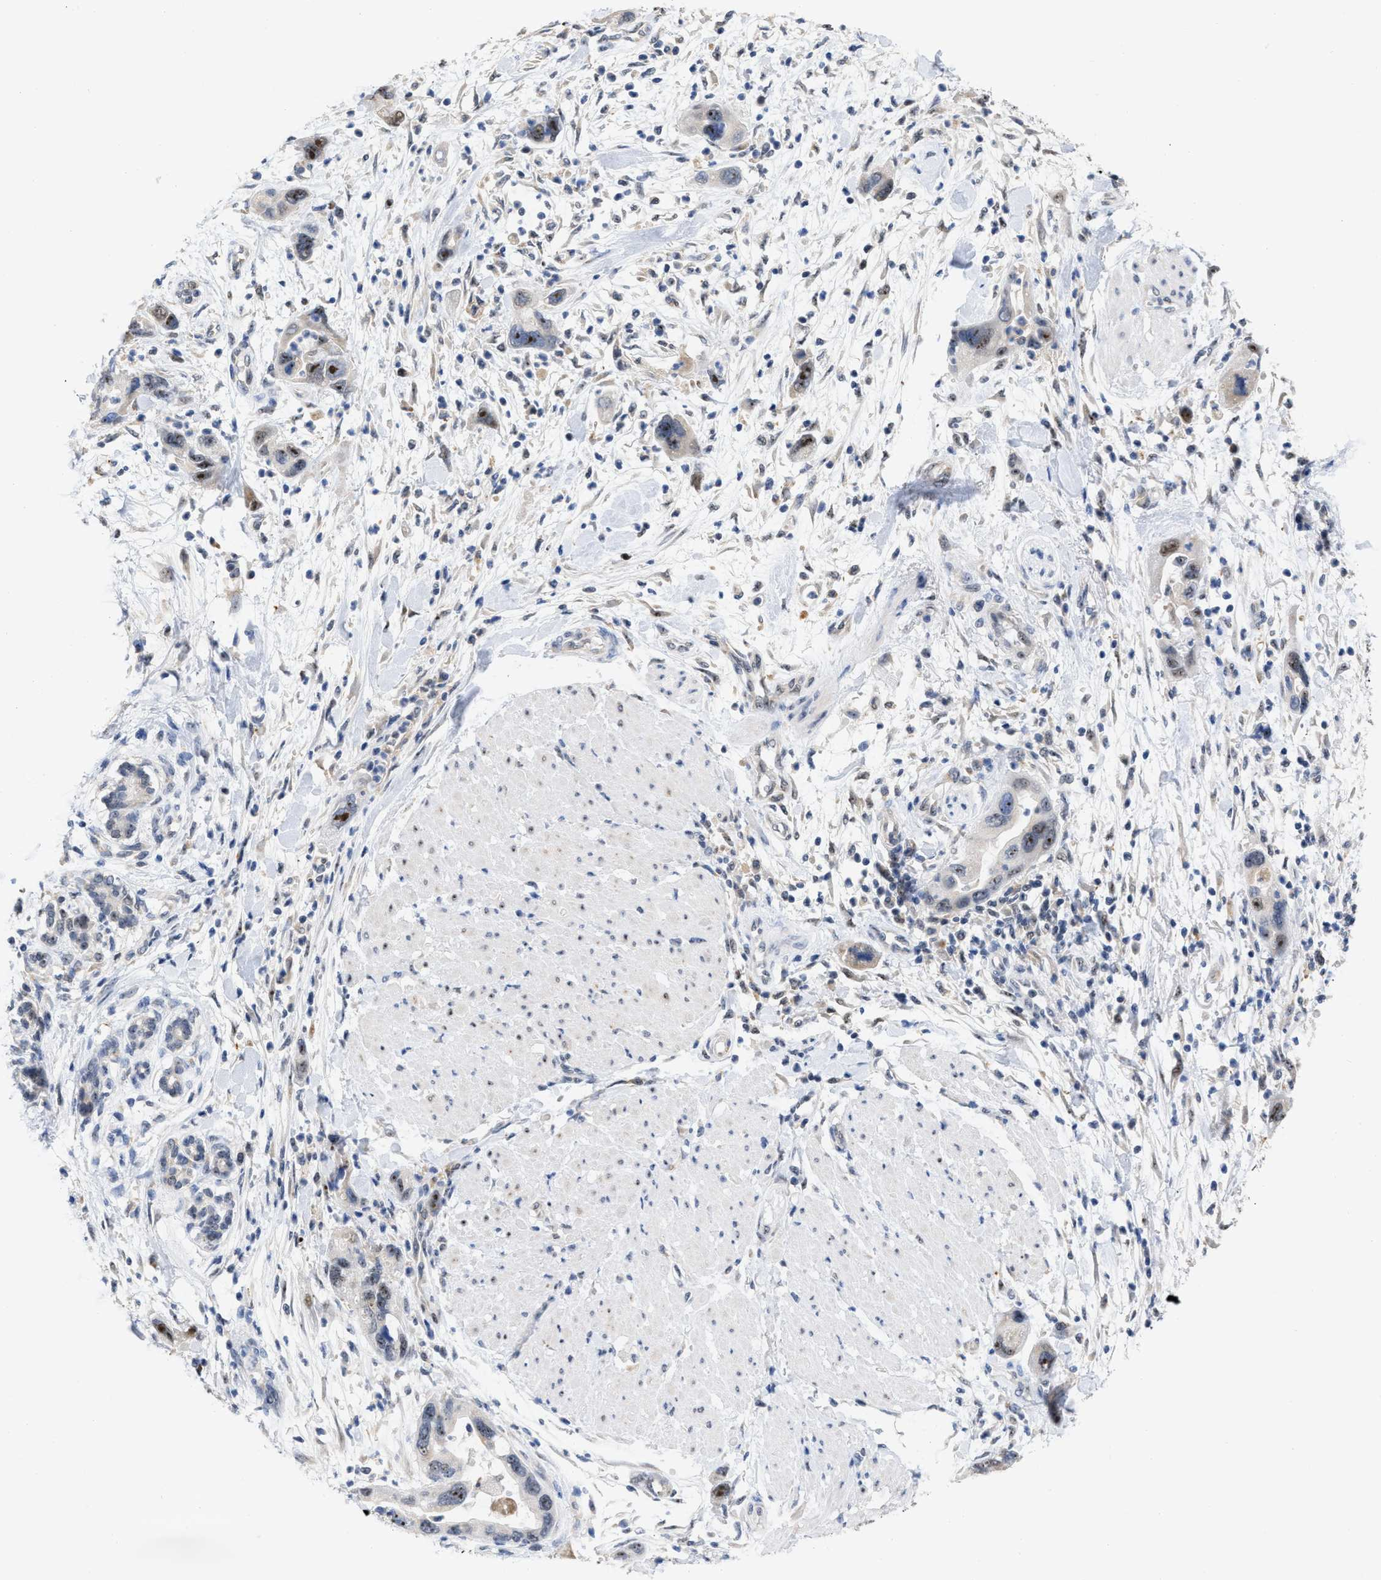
{"staining": {"intensity": "moderate", "quantity": "25%-75%", "location": "nuclear"}, "tissue": "pancreatic cancer", "cell_type": "Tumor cells", "image_type": "cancer", "snomed": [{"axis": "morphology", "description": "Normal tissue, NOS"}, {"axis": "morphology", "description": "Adenocarcinoma, NOS"}, {"axis": "topography", "description": "Pancreas"}], "caption": "IHC of human adenocarcinoma (pancreatic) displays medium levels of moderate nuclear staining in approximately 25%-75% of tumor cells.", "gene": "ELAC2", "patient": {"sex": "female", "age": 71}}